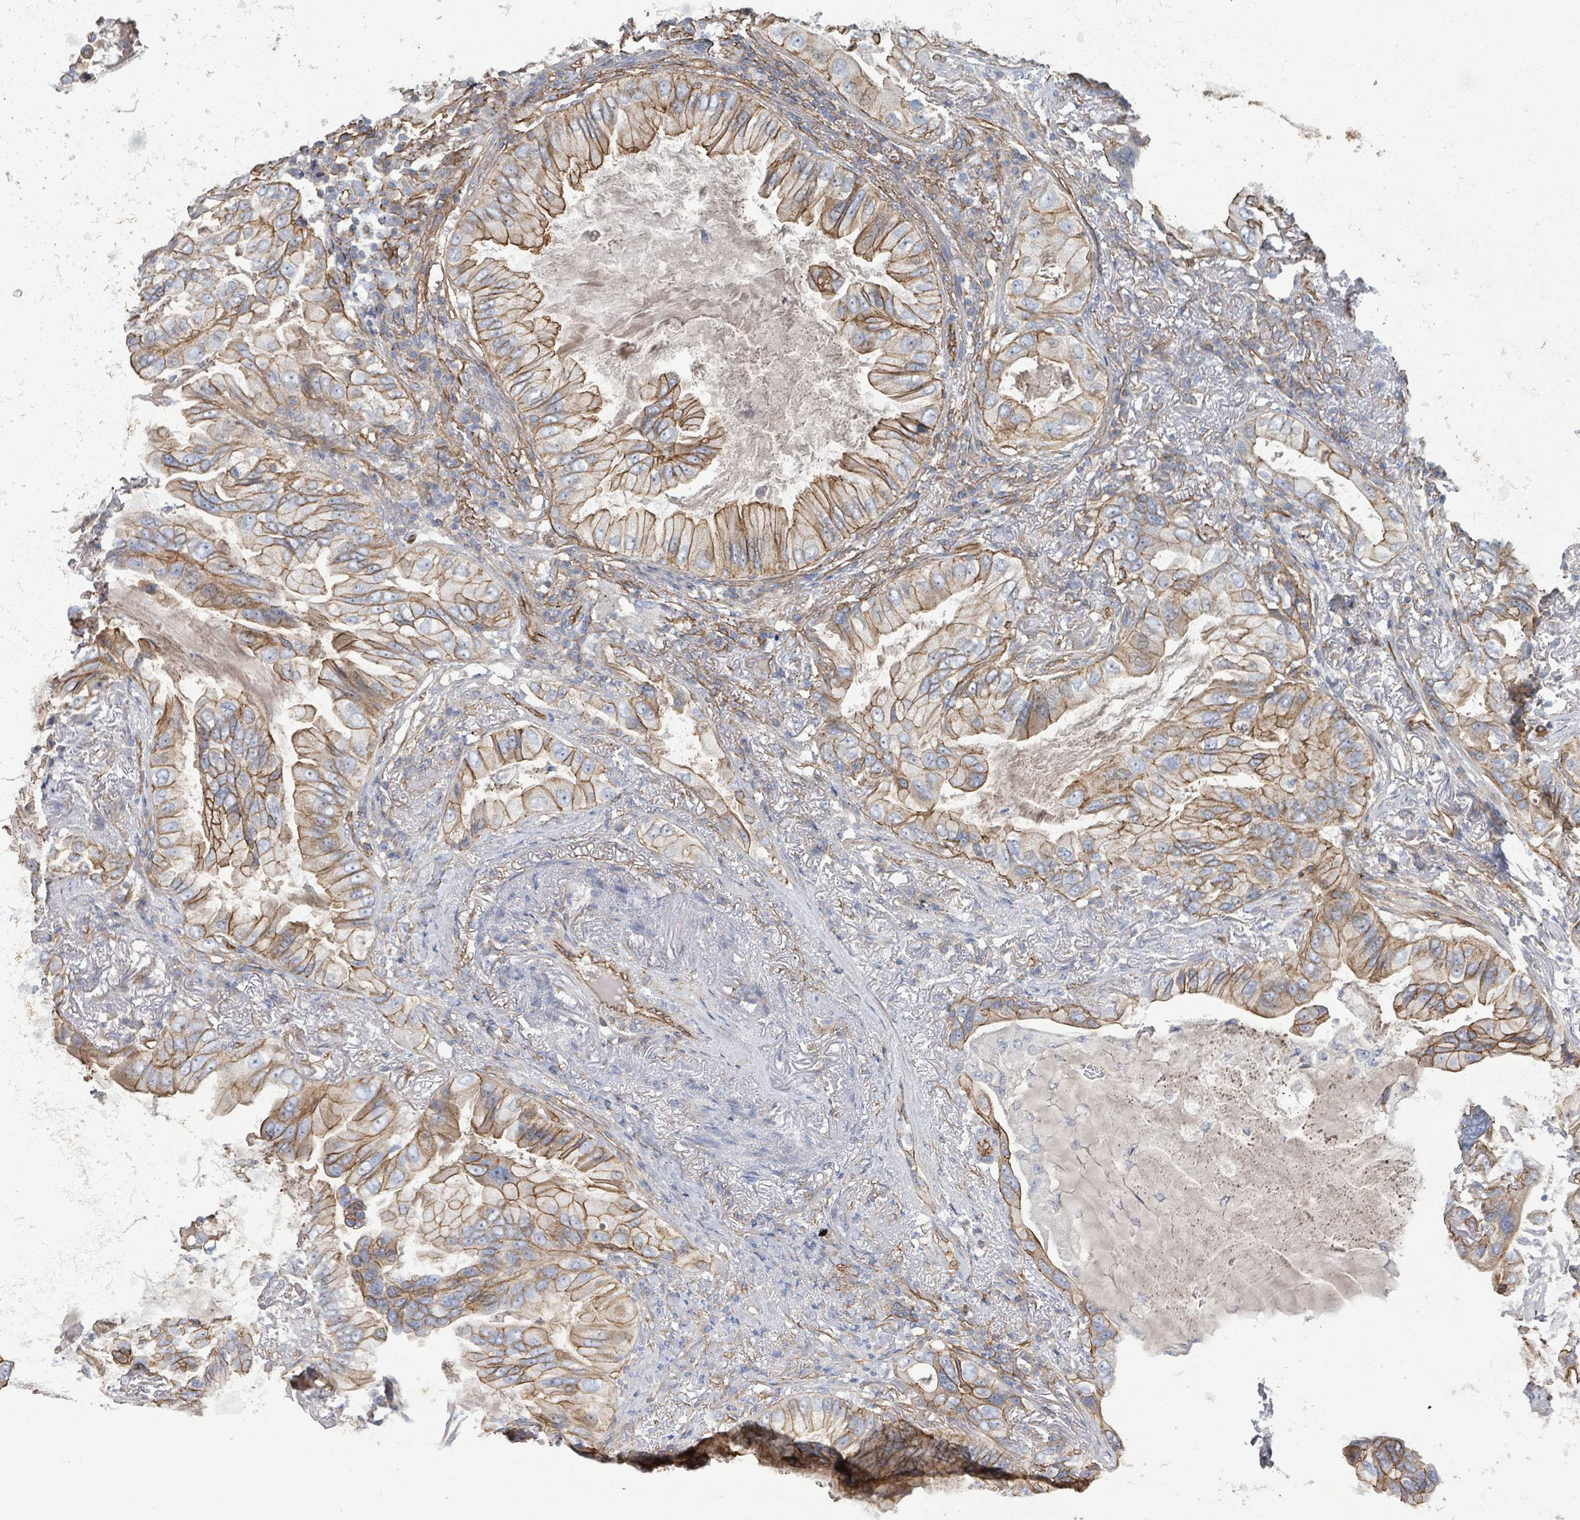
{"staining": {"intensity": "moderate", "quantity": ">75%", "location": "cytoplasmic/membranous"}, "tissue": "lung cancer", "cell_type": "Tumor cells", "image_type": "cancer", "snomed": [{"axis": "morphology", "description": "Adenocarcinoma, NOS"}, {"axis": "topography", "description": "Lung"}], "caption": "This is a micrograph of immunohistochemistry (IHC) staining of lung adenocarcinoma, which shows moderate expression in the cytoplasmic/membranous of tumor cells.", "gene": "LDOC1", "patient": {"sex": "female", "age": 69}}